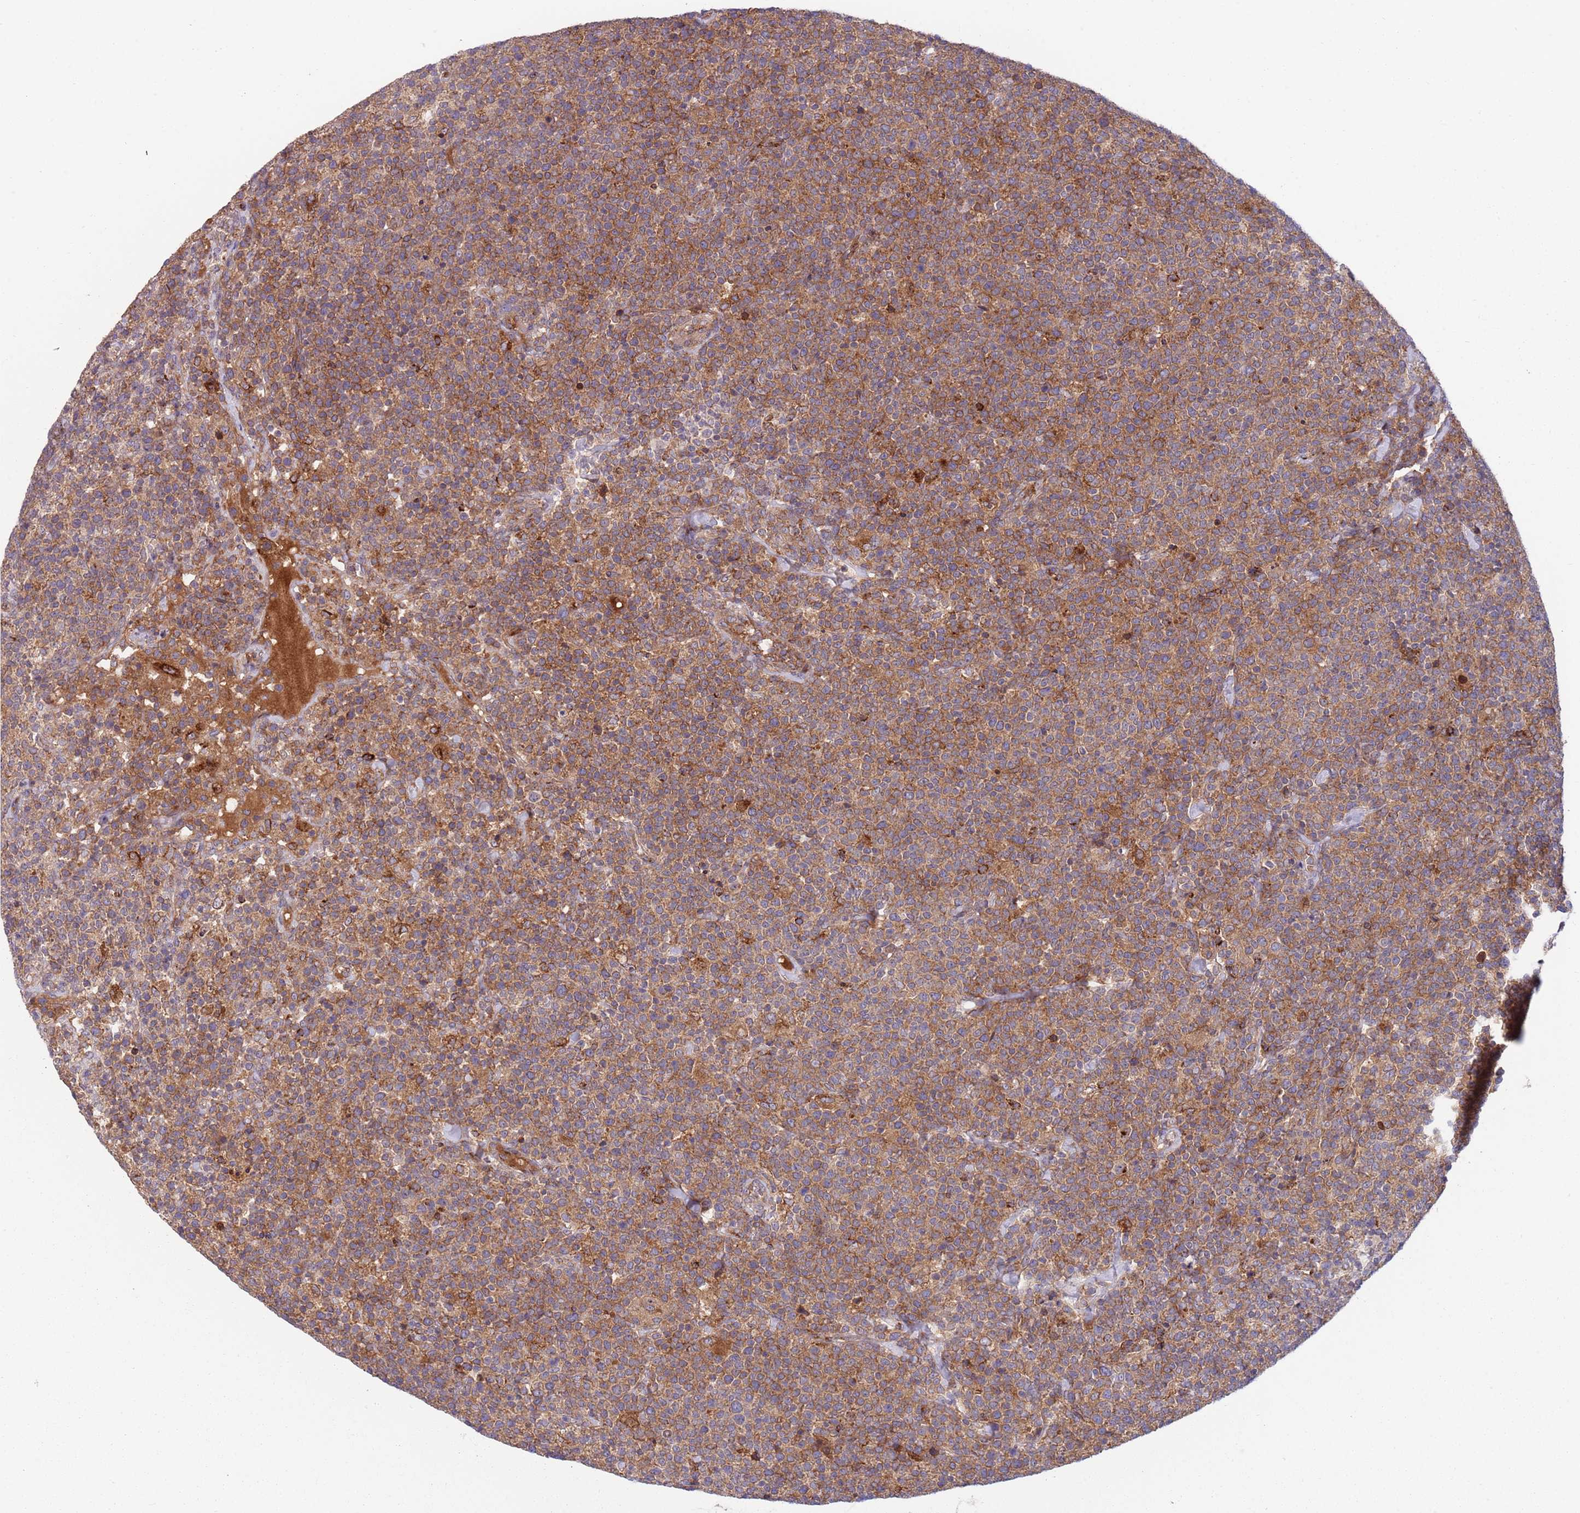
{"staining": {"intensity": "moderate", "quantity": ">75%", "location": "cytoplasmic/membranous"}, "tissue": "lymphoma", "cell_type": "Tumor cells", "image_type": "cancer", "snomed": [{"axis": "morphology", "description": "Malignant lymphoma, non-Hodgkin's type, High grade"}, {"axis": "topography", "description": "Lymph node"}], "caption": "Immunohistochemistry (IHC) histopathology image of neoplastic tissue: human lymphoma stained using immunohistochemistry displays medium levels of moderate protein expression localized specifically in the cytoplasmic/membranous of tumor cells, appearing as a cytoplasmic/membranous brown color.", "gene": "BTBD7", "patient": {"sex": "male", "age": 61}}